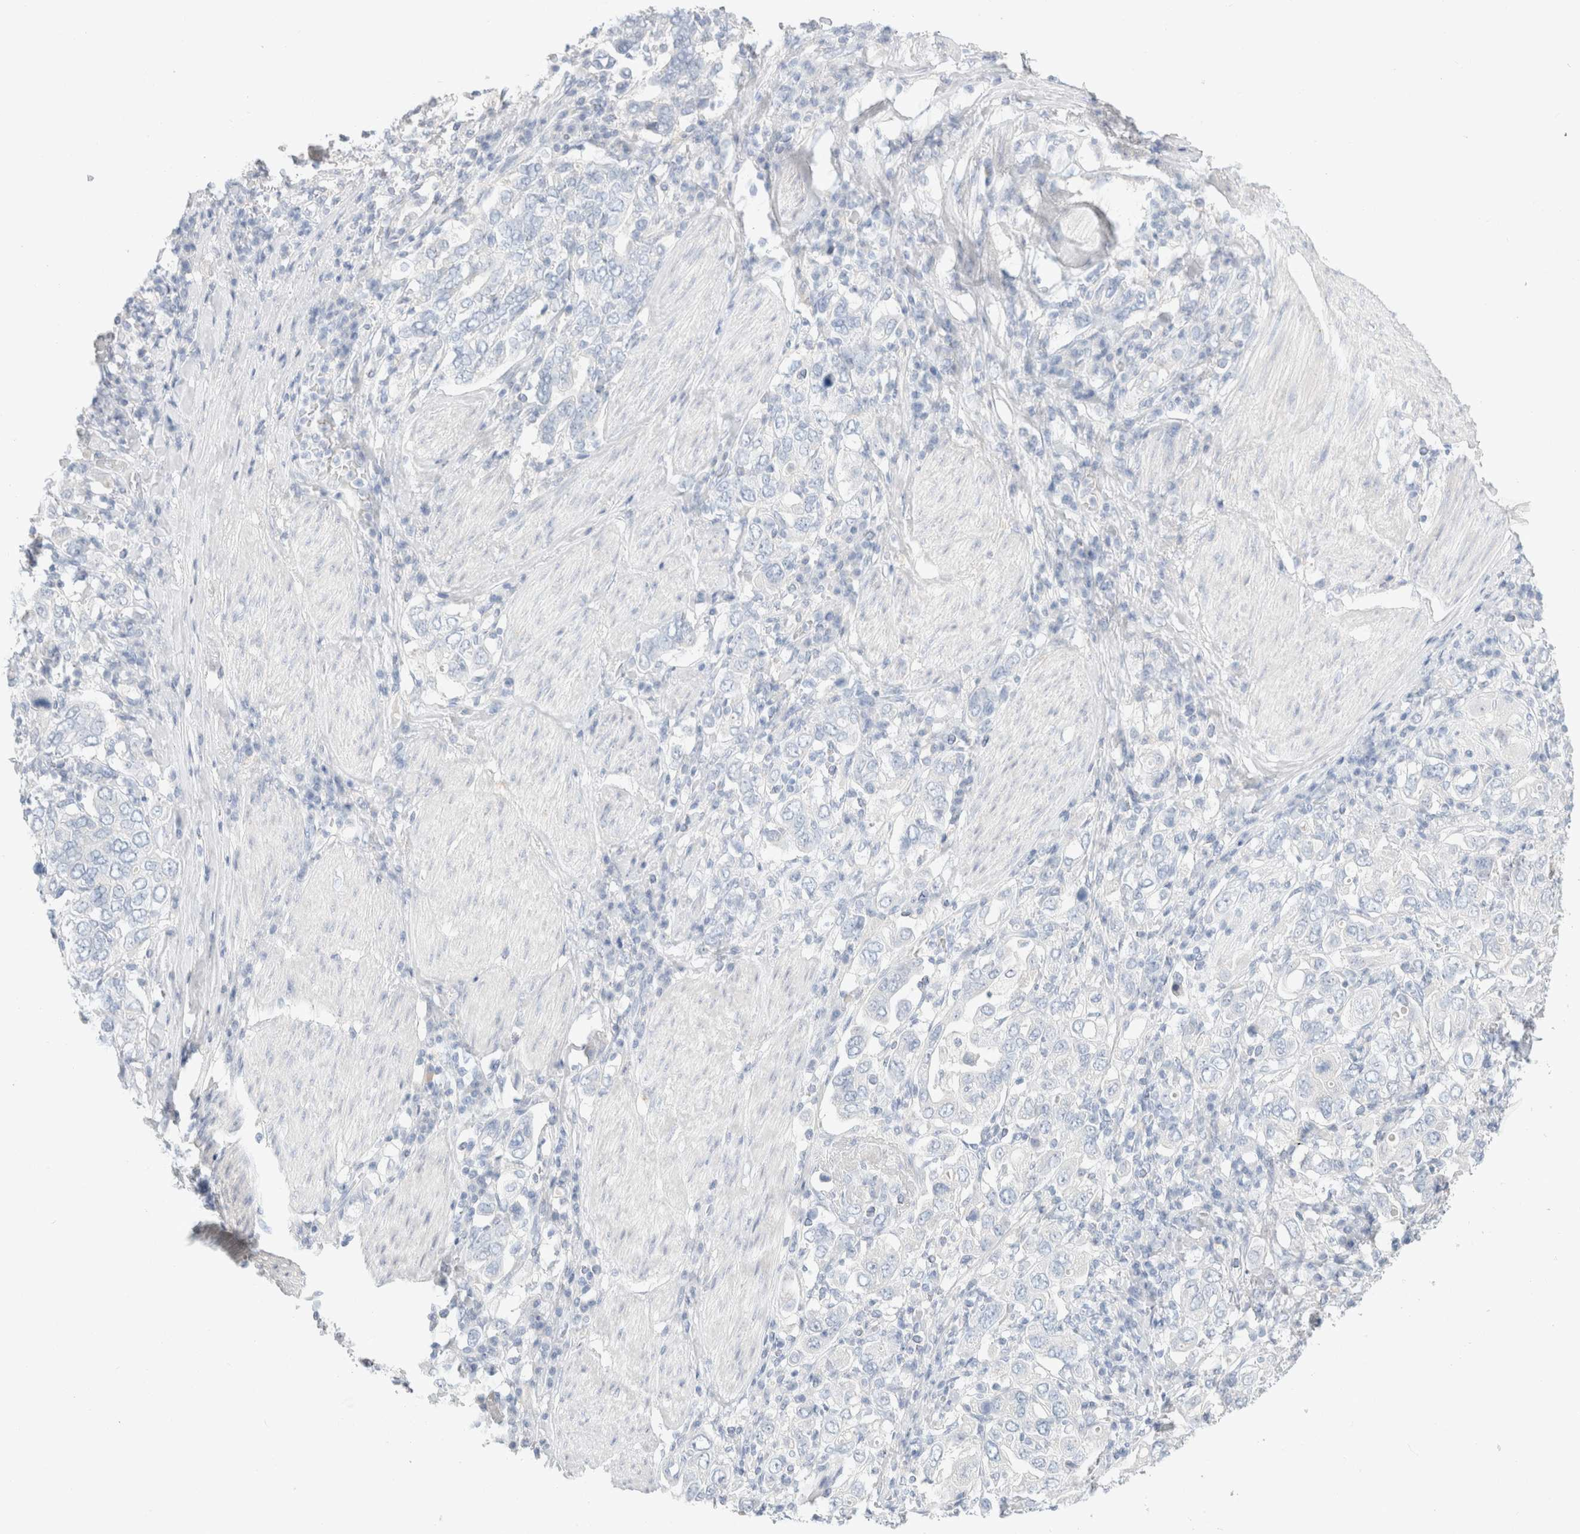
{"staining": {"intensity": "negative", "quantity": "none", "location": "none"}, "tissue": "stomach cancer", "cell_type": "Tumor cells", "image_type": "cancer", "snomed": [{"axis": "morphology", "description": "Adenocarcinoma, NOS"}, {"axis": "topography", "description": "Stomach, upper"}], "caption": "High magnification brightfield microscopy of stomach adenocarcinoma stained with DAB (brown) and counterstained with hematoxylin (blue): tumor cells show no significant expression.", "gene": "CPQ", "patient": {"sex": "male", "age": 62}}